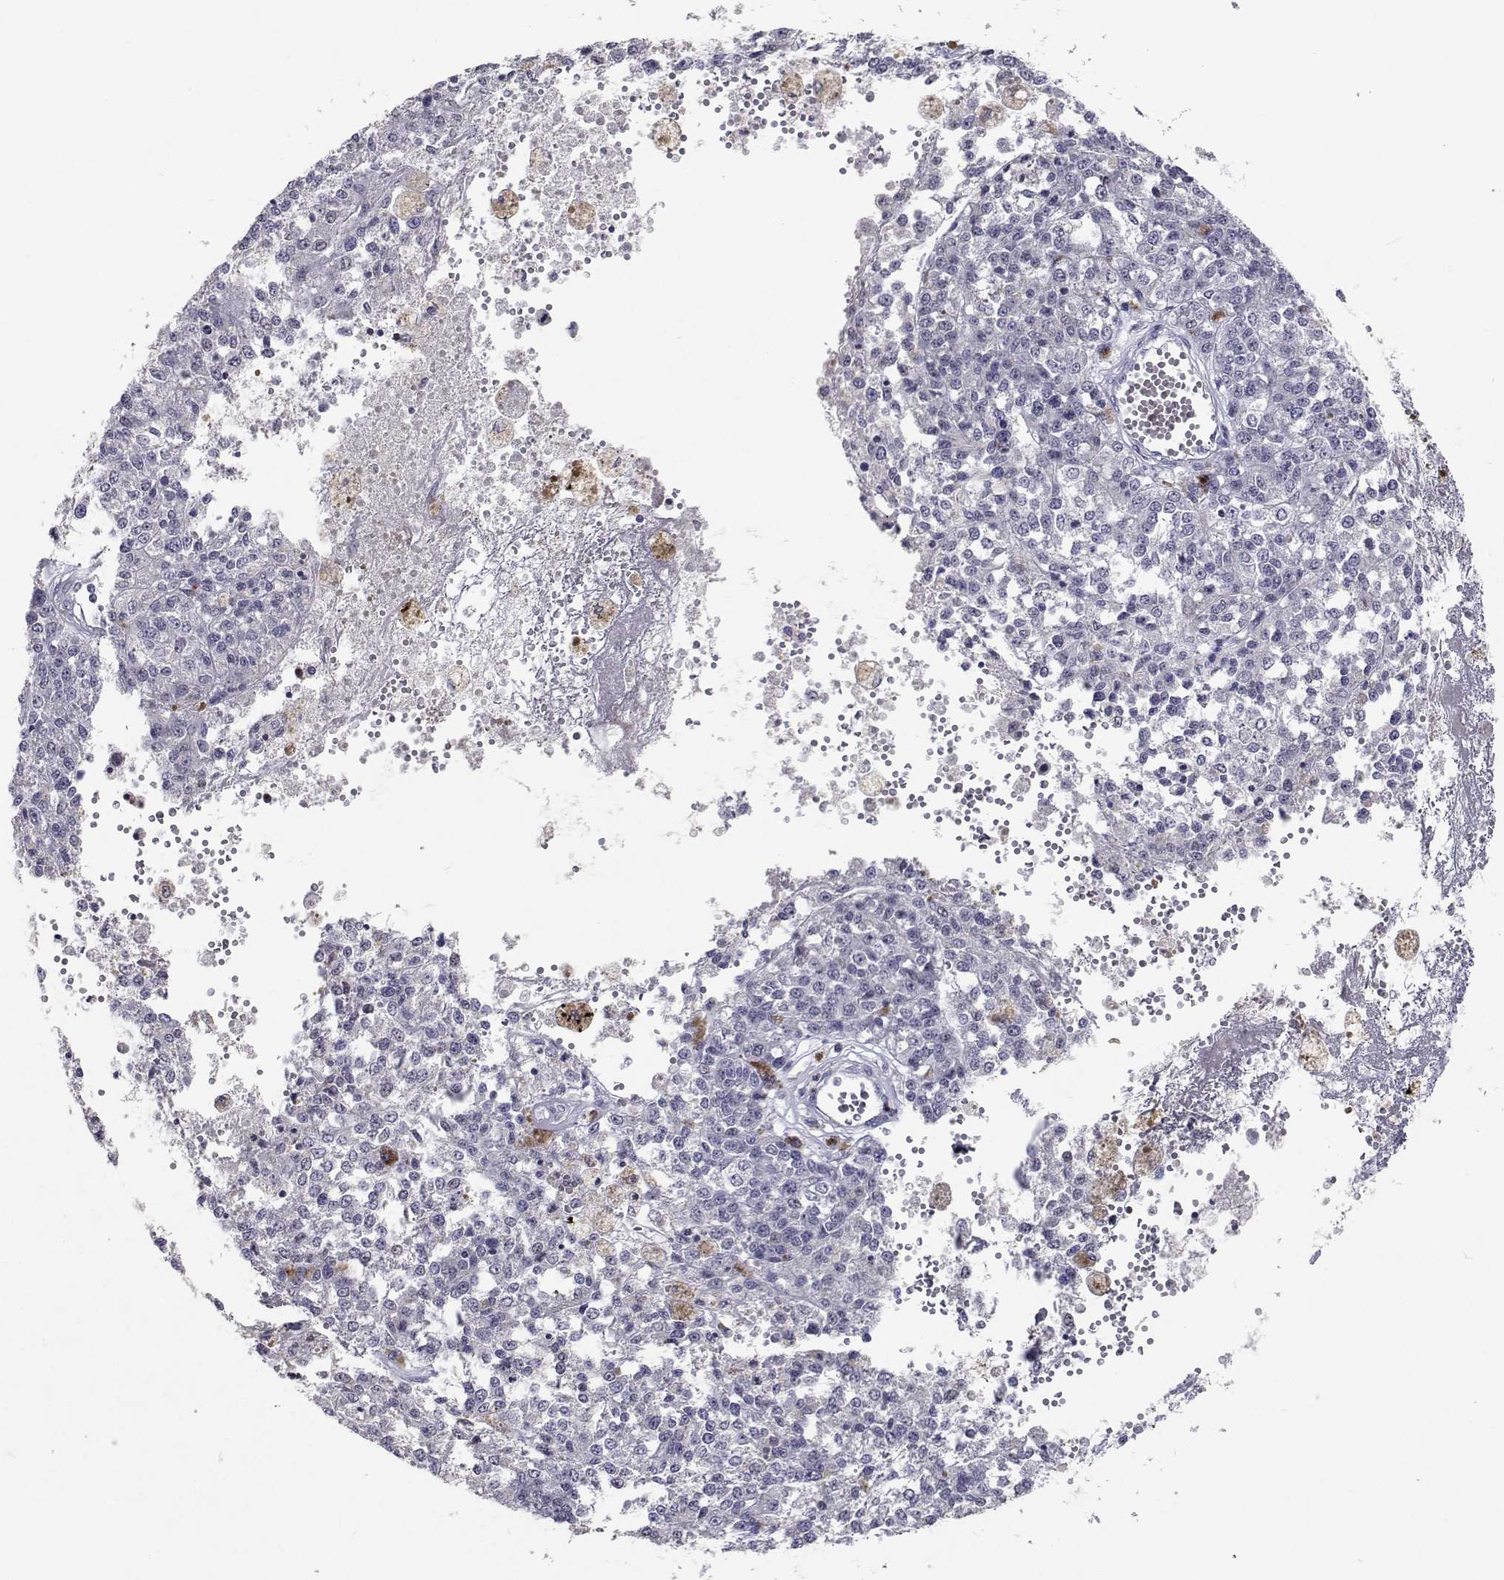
{"staining": {"intensity": "negative", "quantity": "none", "location": "none"}, "tissue": "melanoma", "cell_type": "Tumor cells", "image_type": "cancer", "snomed": [{"axis": "morphology", "description": "Malignant melanoma, Metastatic site"}, {"axis": "topography", "description": "Lymph node"}], "caption": "Immunohistochemistry micrograph of neoplastic tissue: human malignant melanoma (metastatic site) stained with DAB exhibits no significant protein positivity in tumor cells.", "gene": "RBPJL", "patient": {"sex": "female", "age": 64}}